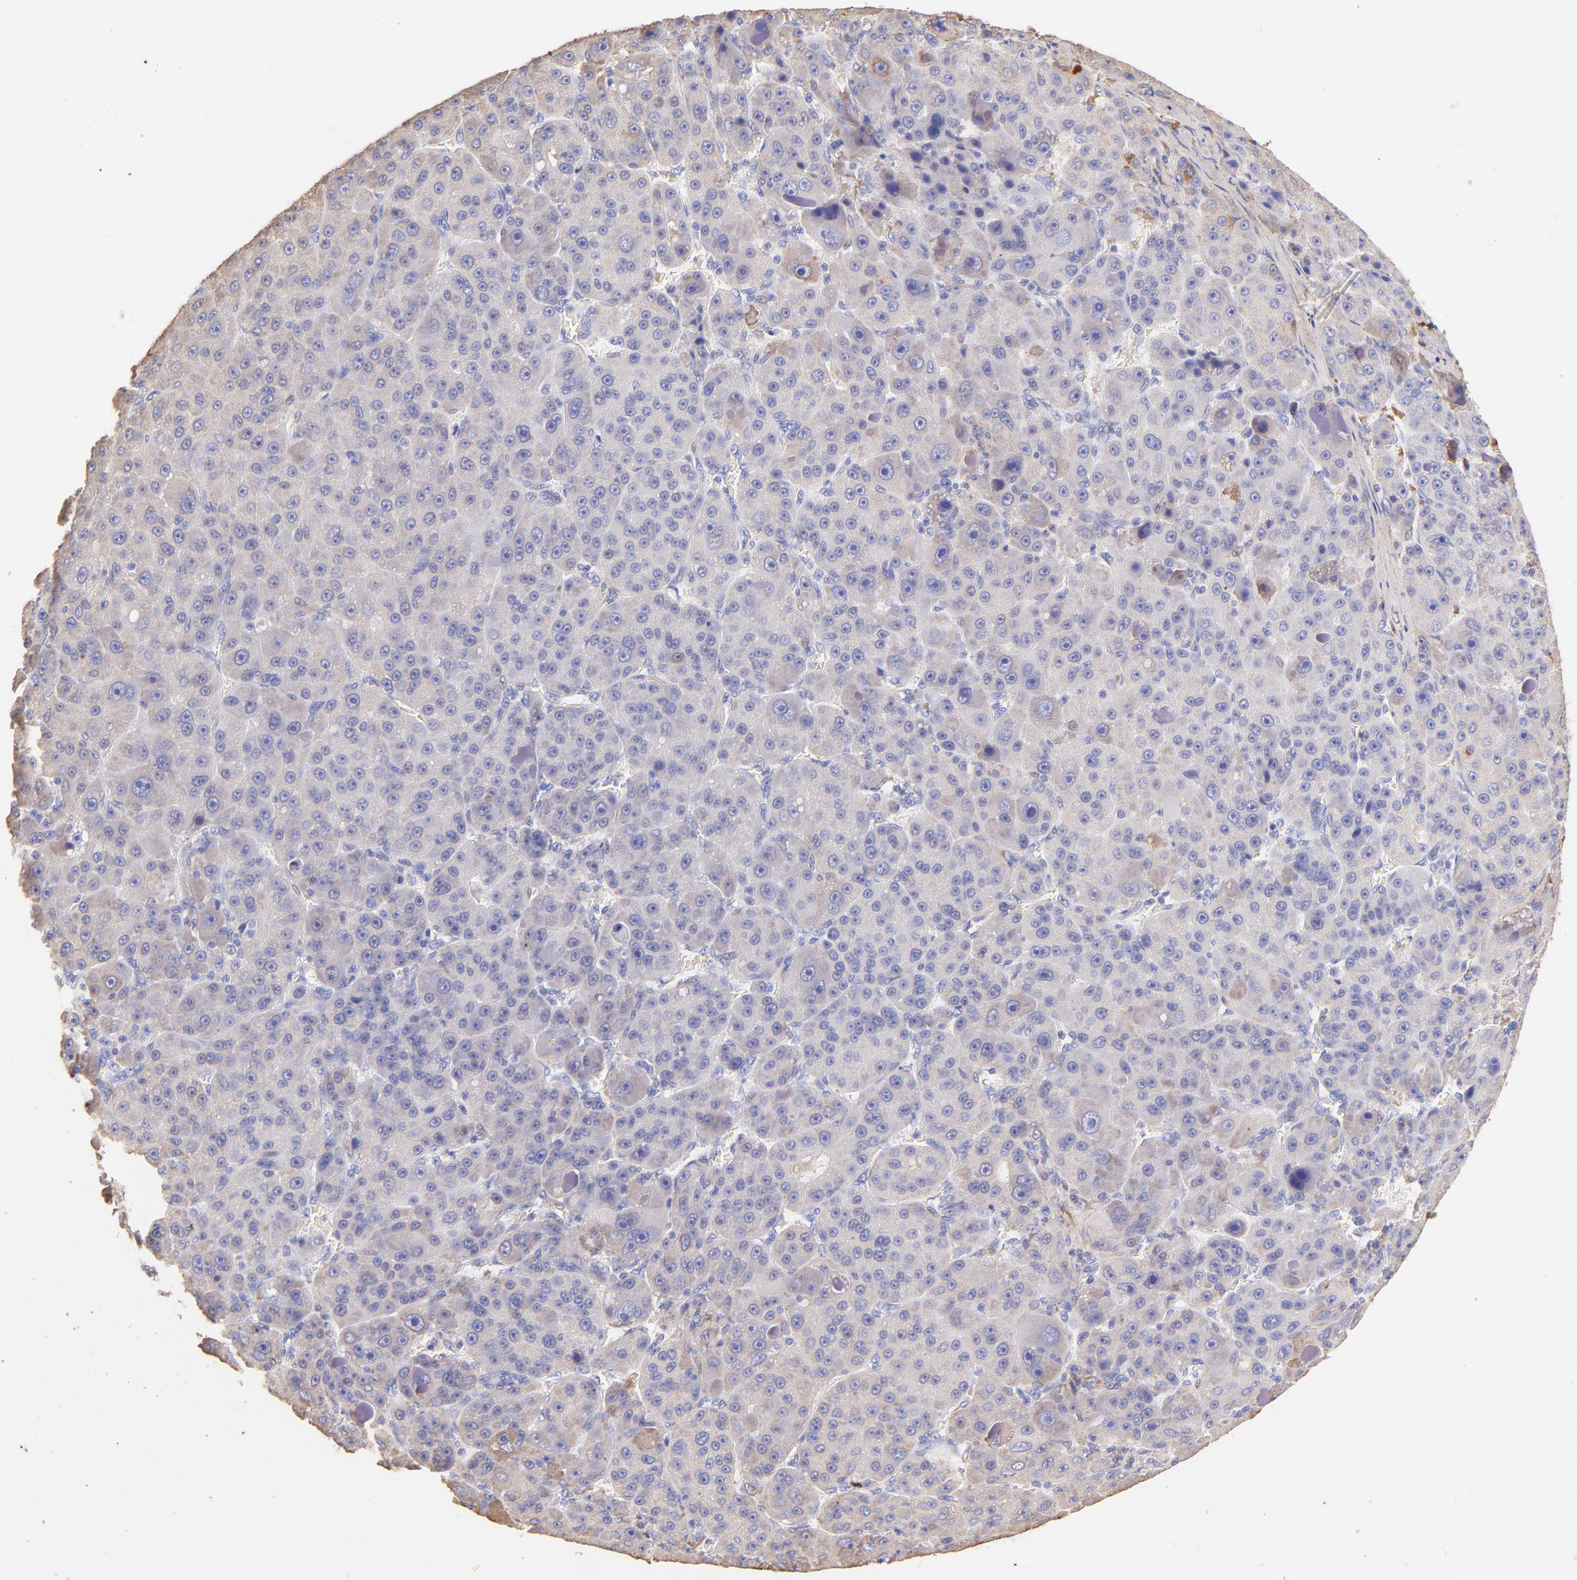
{"staining": {"intensity": "weak", "quantity": "<25%", "location": "cytoplasmic/membranous"}, "tissue": "liver cancer", "cell_type": "Tumor cells", "image_type": "cancer", "snomed": [{"axis": "morphology", "description": "Carcinoma, Hepatocellular, NOS"}, {"axis": "topography", "description": "Liver"}], "caption": "A high-resolution photomicrograph shows IHC staining of hepatocellular carcinoma (liver), which displays no significant expression in tumor cells. (DAB (3,3'-diaminobenzidine) immunohistochemistry with hematoxylin counter stain).", "gene": "BGN", "patient": {"sex": "male", "age": 76}}